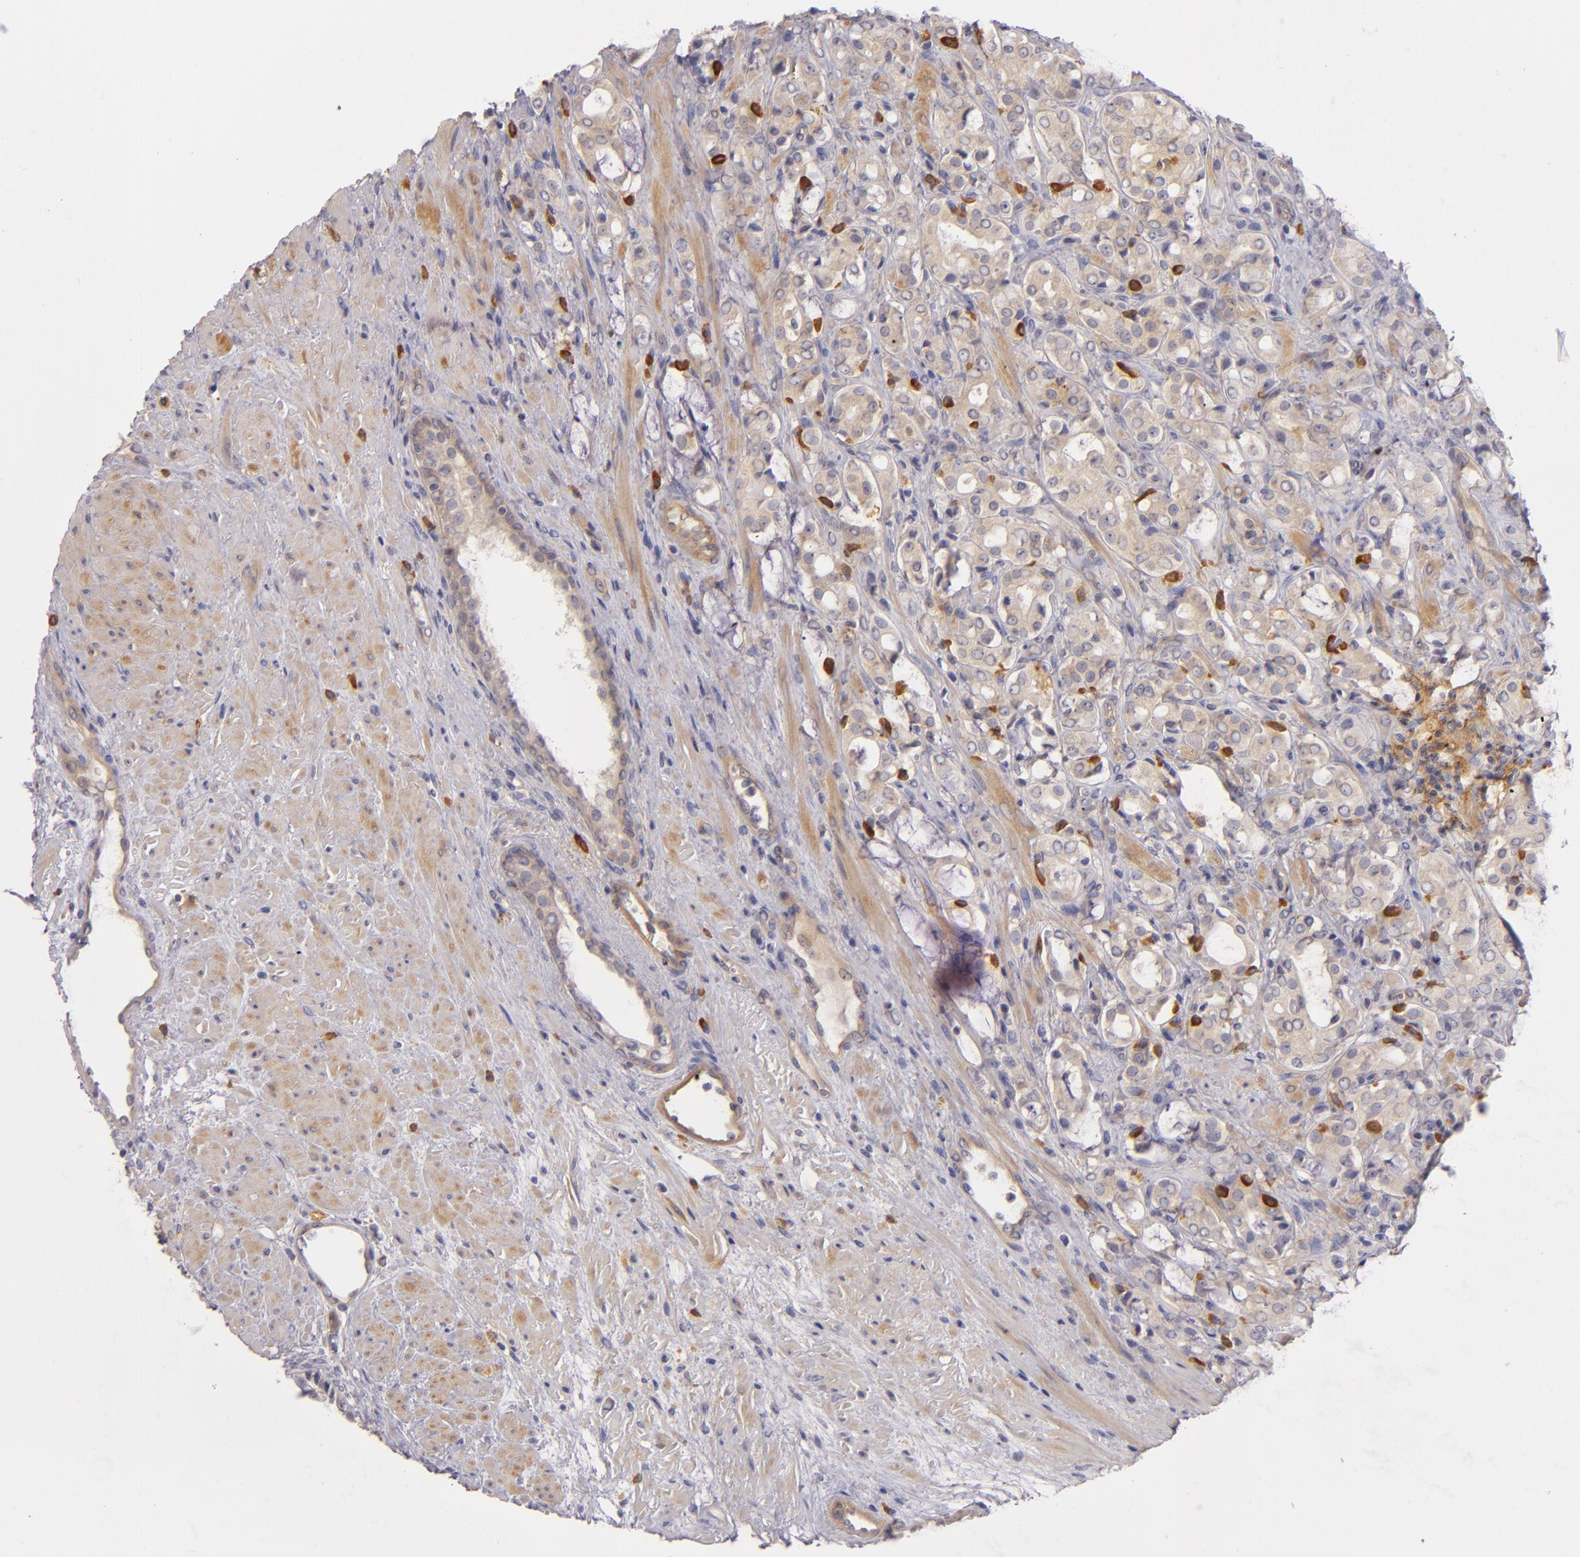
{"staining": {"intensity": "weak", "quantity": "<25%", "location": "cytoplasmic/membranous"}, "tissue": "prostate cancer", "cell_type": "Tumor cells", "image_type": "cancer", "snomed": [{"axis": "morphology", "description": "Adenocarcinoma, High grade"}, {"axis": "topography", "description": "Prostate"}], "caption": "Tumor cells show no significant protein expression in prostate cancer. (Immunohistochemistry, brightfield microscopy, high magnification).", "gene": "CD83", "patient": {"sex": "male", "age": 72}}